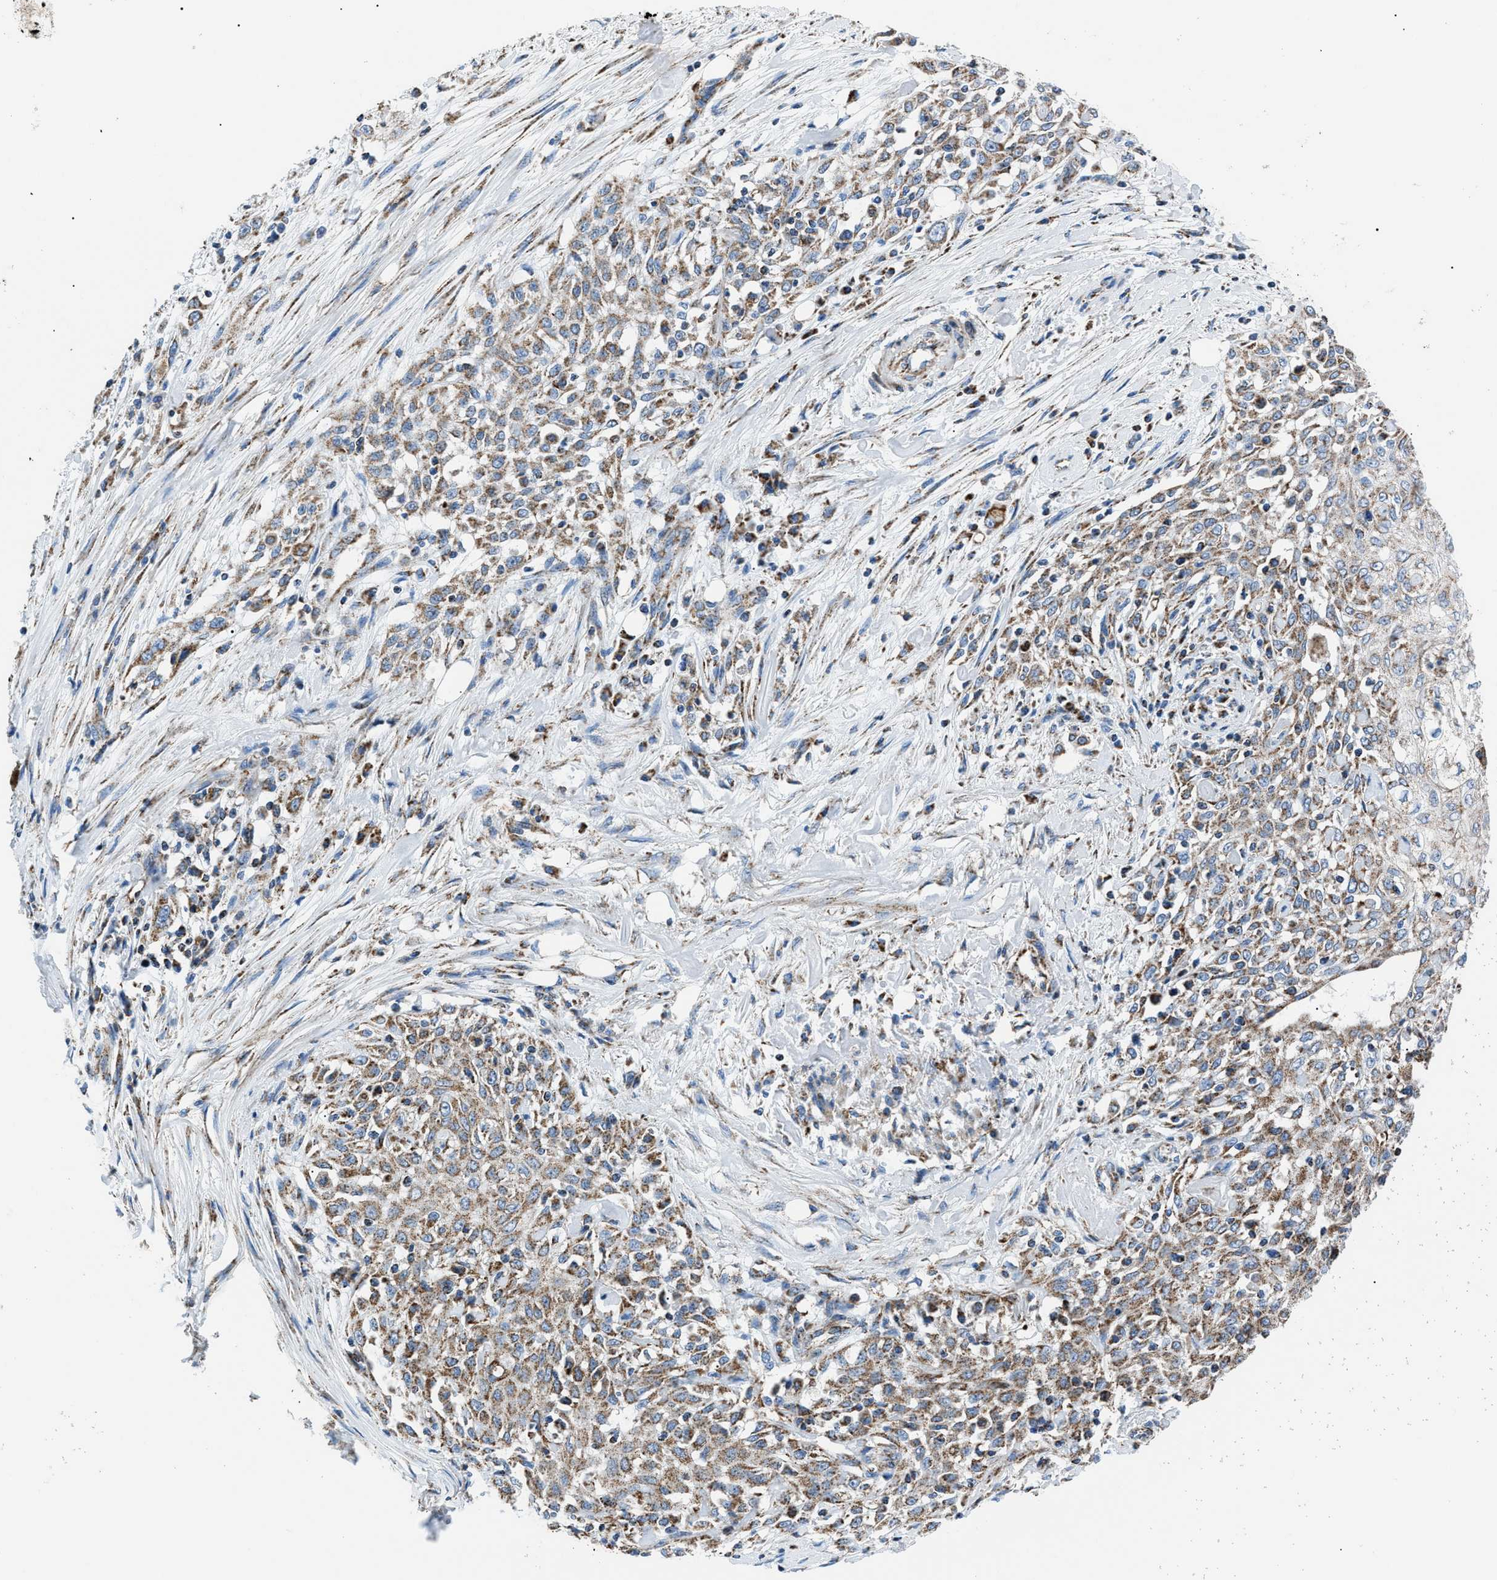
{"staining": {"intensity": "weak", "quantity": ">75%", "location": "cytoplasmic/membranous"}, "tissue": "skin cancer", "cell_type": "Tumor cells", "image_type": "cancer", "snomed": [{"axis": "morphology", "description": "Squamous cell carcinoma, NOS"}, {"axis": "morphology", "description": "Squamous cell carcinoma, metastatic, NOS"}, {"axis": "topography", "description": "Skin"}, {"axis": "topography", "description": "Lymph node"}], "caption": "Immunohistochemical staining of skin cancer exhibits low levels of weak cytoplasmic/membranous protein positivity in about >75% of tumor cells. (DAB (3,3'-diaminobenzidine) IHC, brown staining for protein, blue staining for nuclei).", "gene": "PHB2", "patient": {"sex": "male", "age": 75}}